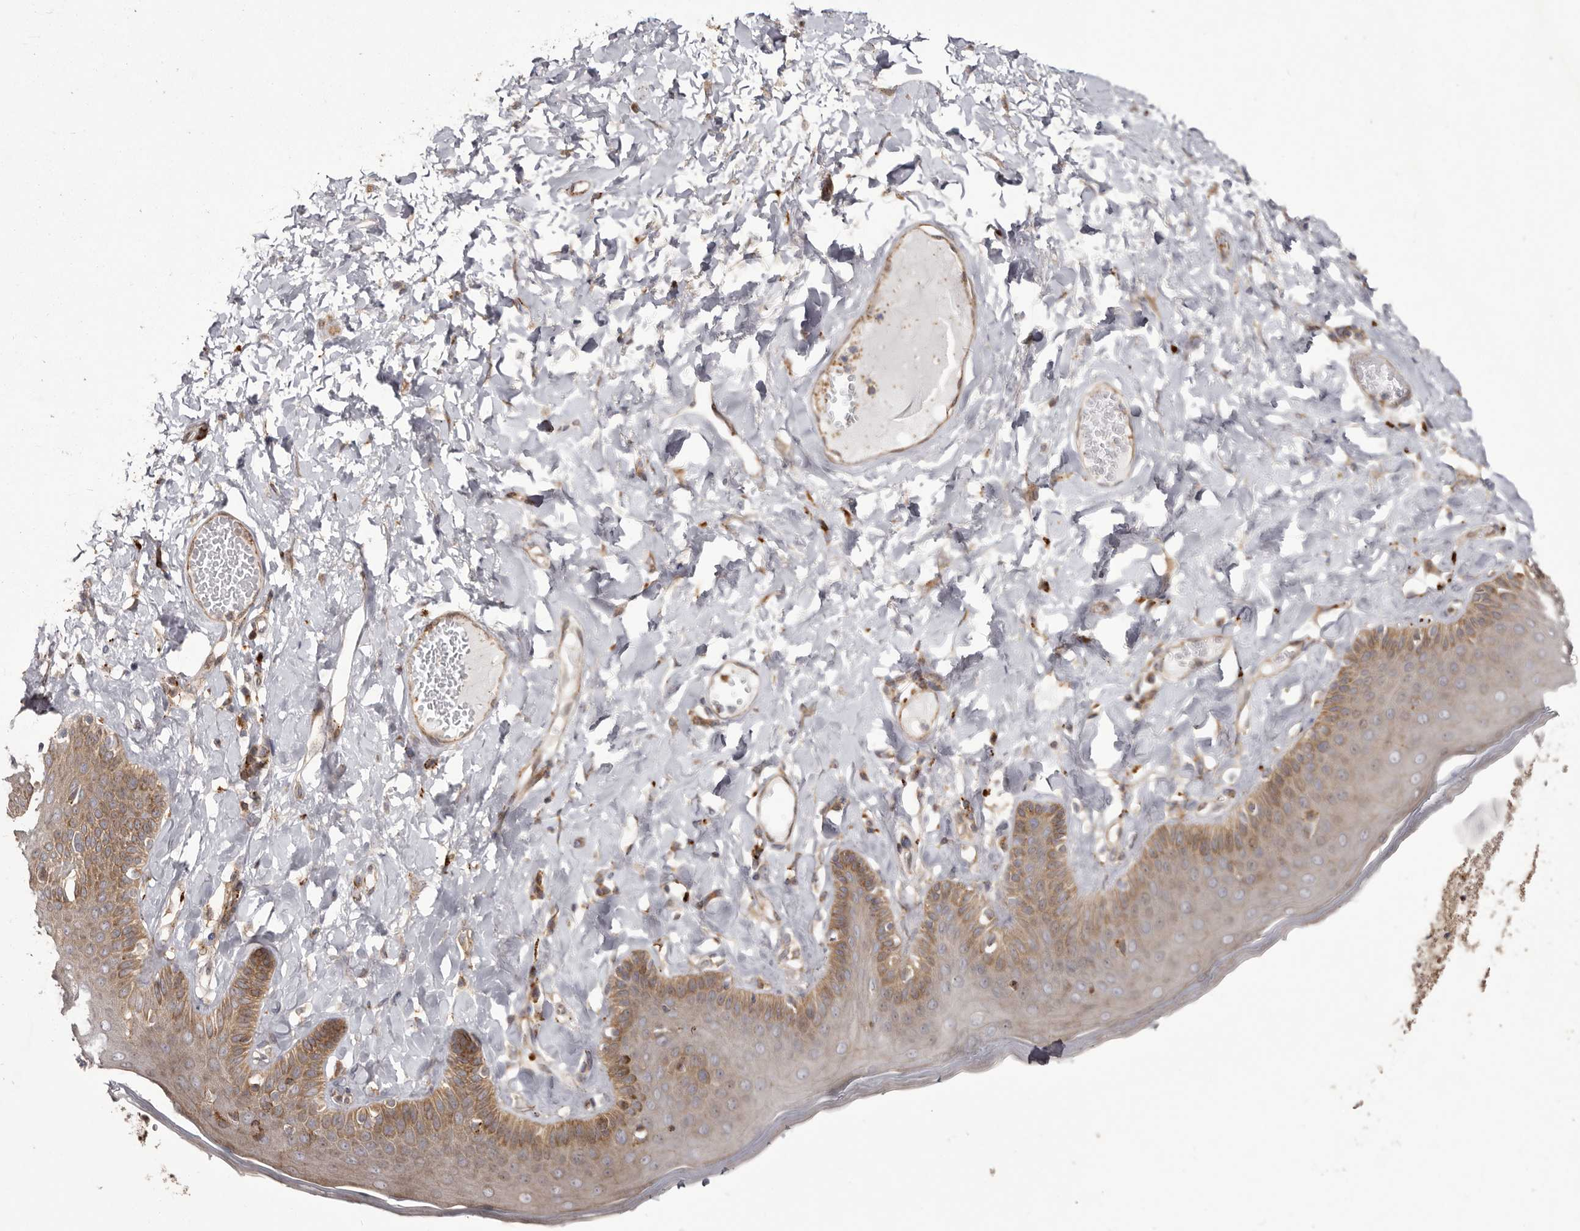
{"staining": {"intensity": "moderate", "quantity": ">75%", "location": "cytoplasmic/membranous"}, "tissue": "skin", "cell_type": "Epidermal cells", "image_type": "normal", "snomed": [{"axis": "morphology", "description": "Normal tissue, NOS"}, {"axis": "topography", "description": "Anal"}], "caption": "This micrograph demonstrates immunohistochemistry (IHC) staining of normal skin, with medium moderate cytoplasmic/membranous positivity in approximately >75% of epidermal cells.", "gene": "NUP43", "patient": {"sex": "male", "age": 69}}